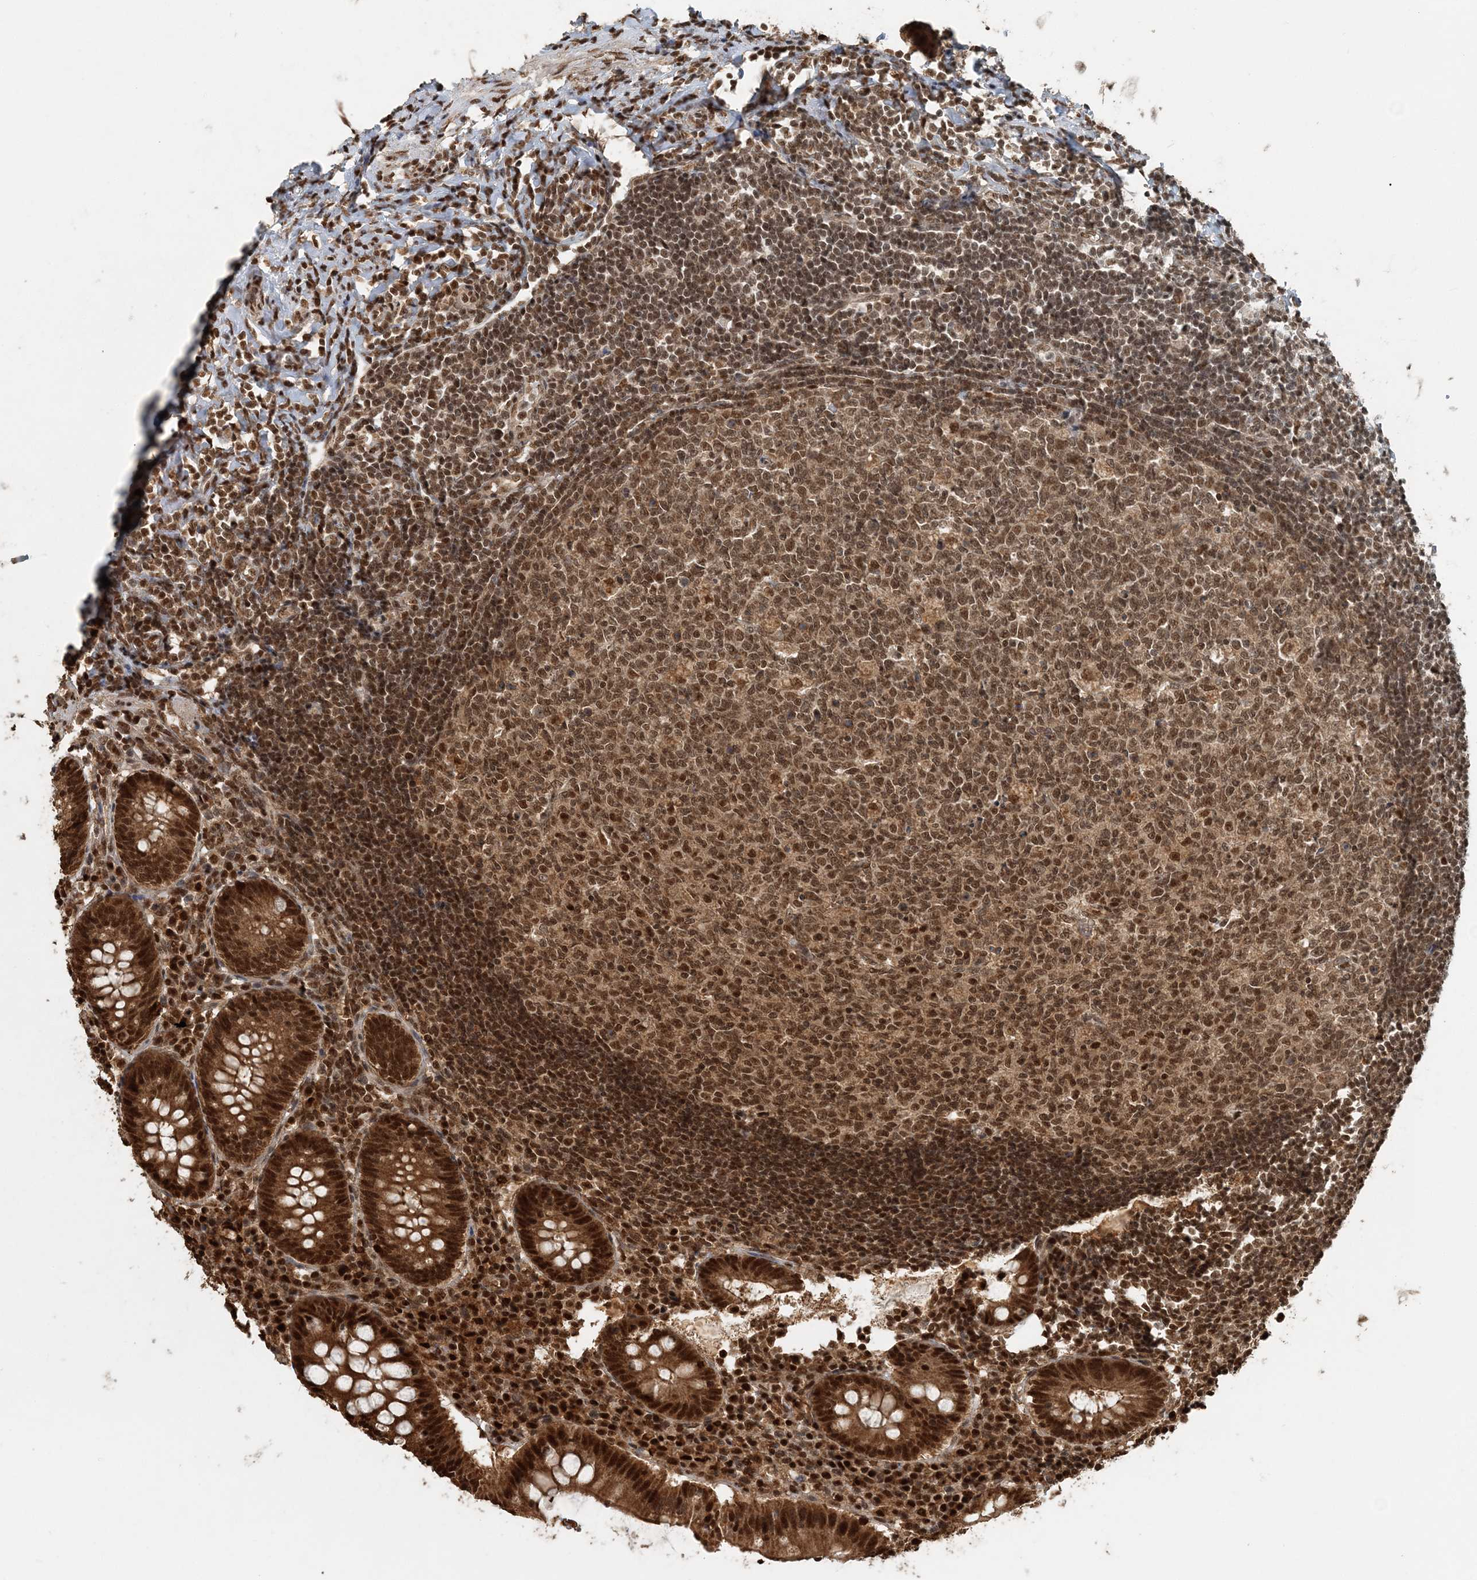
{"staining": {"intensity": "strong", "quantity": ">75%", "location": "cytoplasmic/membranous,nuclear"}, "tissue": "appendix", "cell_type": "Glandular cells", "image_type": "normal", "snomed": [{"axis": "morphology", "description": "Normal tissue, NOS"}, {"axis": "topography", "description": "Appendix"}], "caption": "A brown stain labels strong cytoplasmic/membranous,nuclear staining of a protein in glandular cells of unremarkable appendix. (brown staining indicates protein expression, while blue staining denotes nuclei).", "gene": "ARHGAP35", "patient": {"sex": "female", "age": 54}}